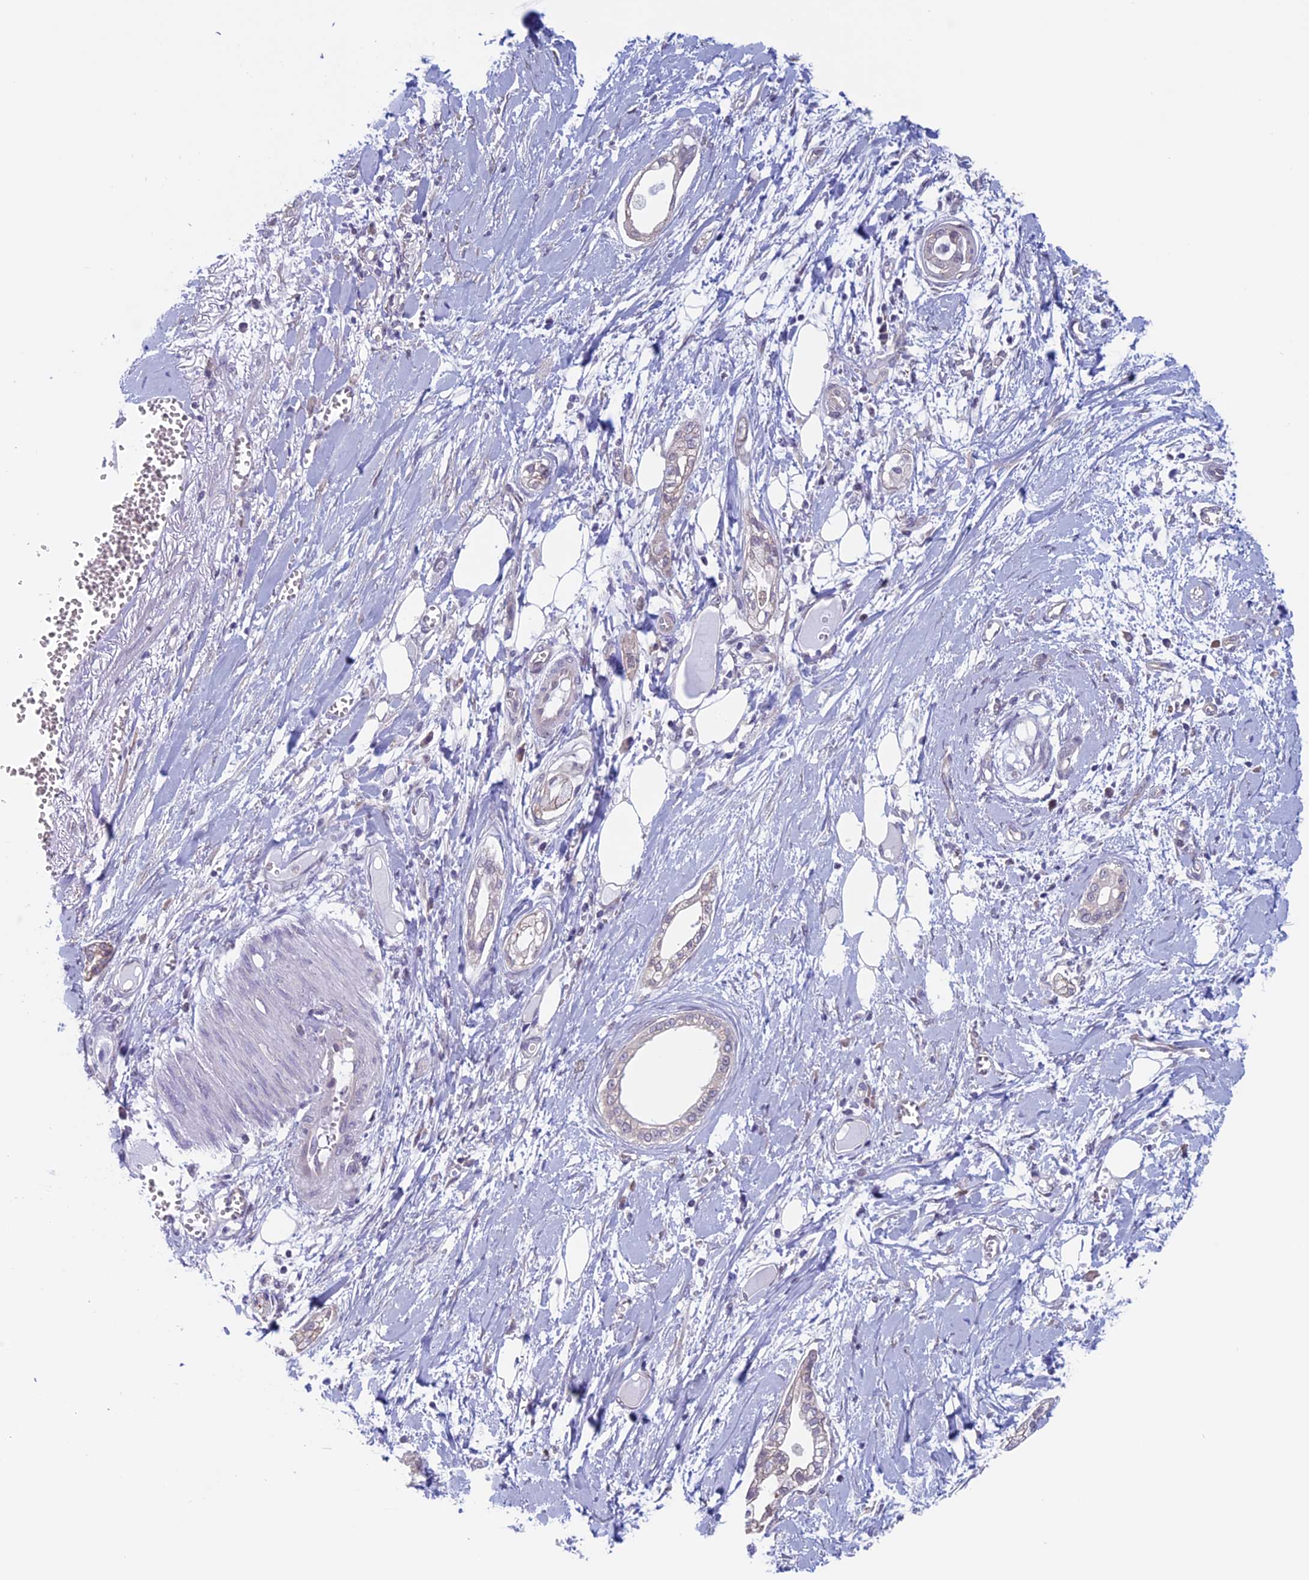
{"staining": {"intensity": "negative", "quantity": "none", "location": "none"}, "tissue": "pancreatic cancer", "cell_type": "Tumor cells", "image_type": "cancer", "snomed": [{"axis": "morphology", "description": "Adenocarcinoma, NOS"}, {"axis": "topography", "description": "Pancreas"}], "caption": "A high-resolution photomicrograph shows immunohistochemistry staining of adenocarcinoma (pancreatic), which displays no significant staining in tumor cells. Nuclei are stained in blue.", "gene": "SLC1A6", "patient": {"sex": "male", "age": 68}}